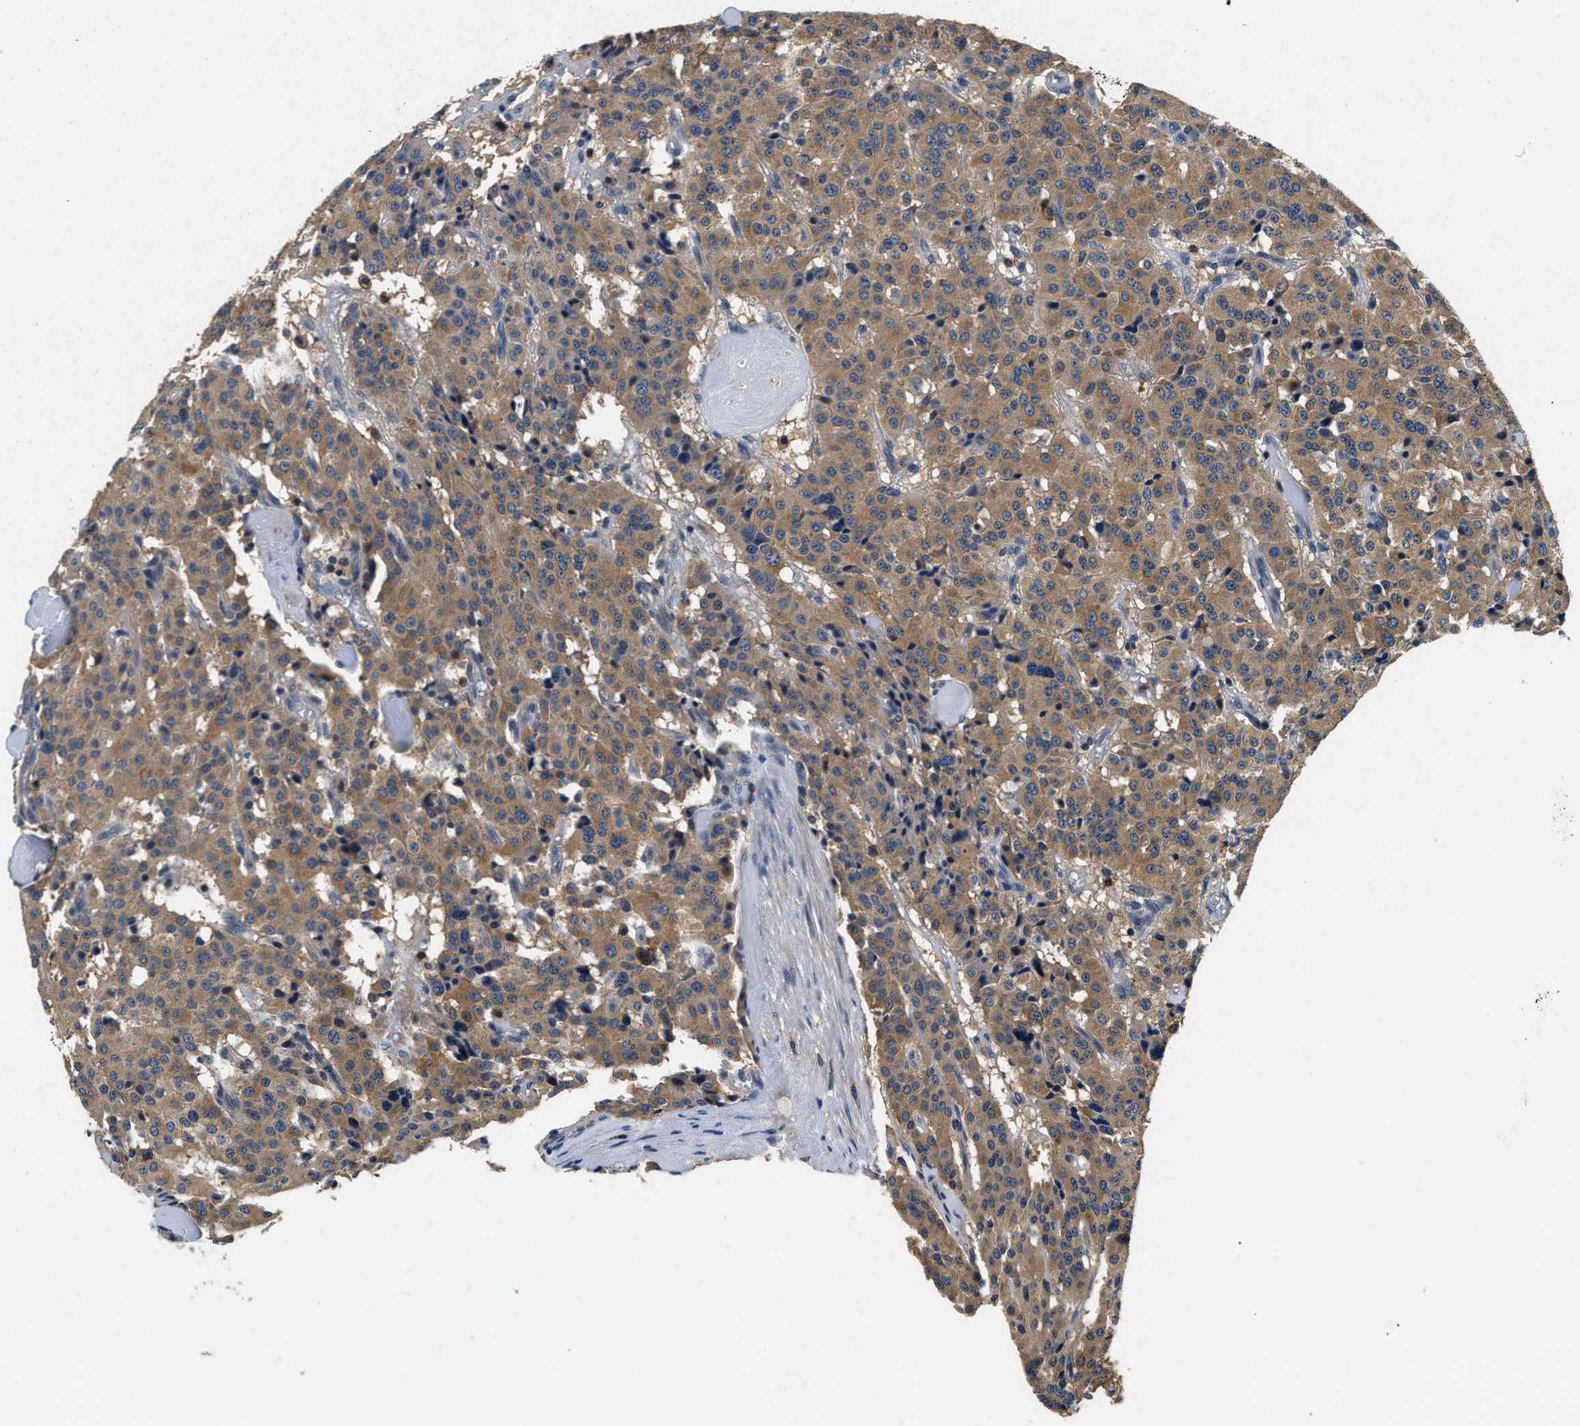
{"staining": {"intensity": "moderate", "quantity": ">75%", "location": "cytoplasmic/membranous"}, "tissue": "carcinoid", "cell_type": "Tumor cells", "image_type": "cancer", "snomed": [{"axis": "morphology", "description": "Carcinoid, malignant, NOS"}, {"axis": "topography", "description": "Lung"}], "caption": "This is an image of IHC staining of carcinoid, which shows moderate expression in the cytoplasmic/membranous of tumor cells.", "gene": "RESF1", "patient": {"sex": "male", "age": 30}}